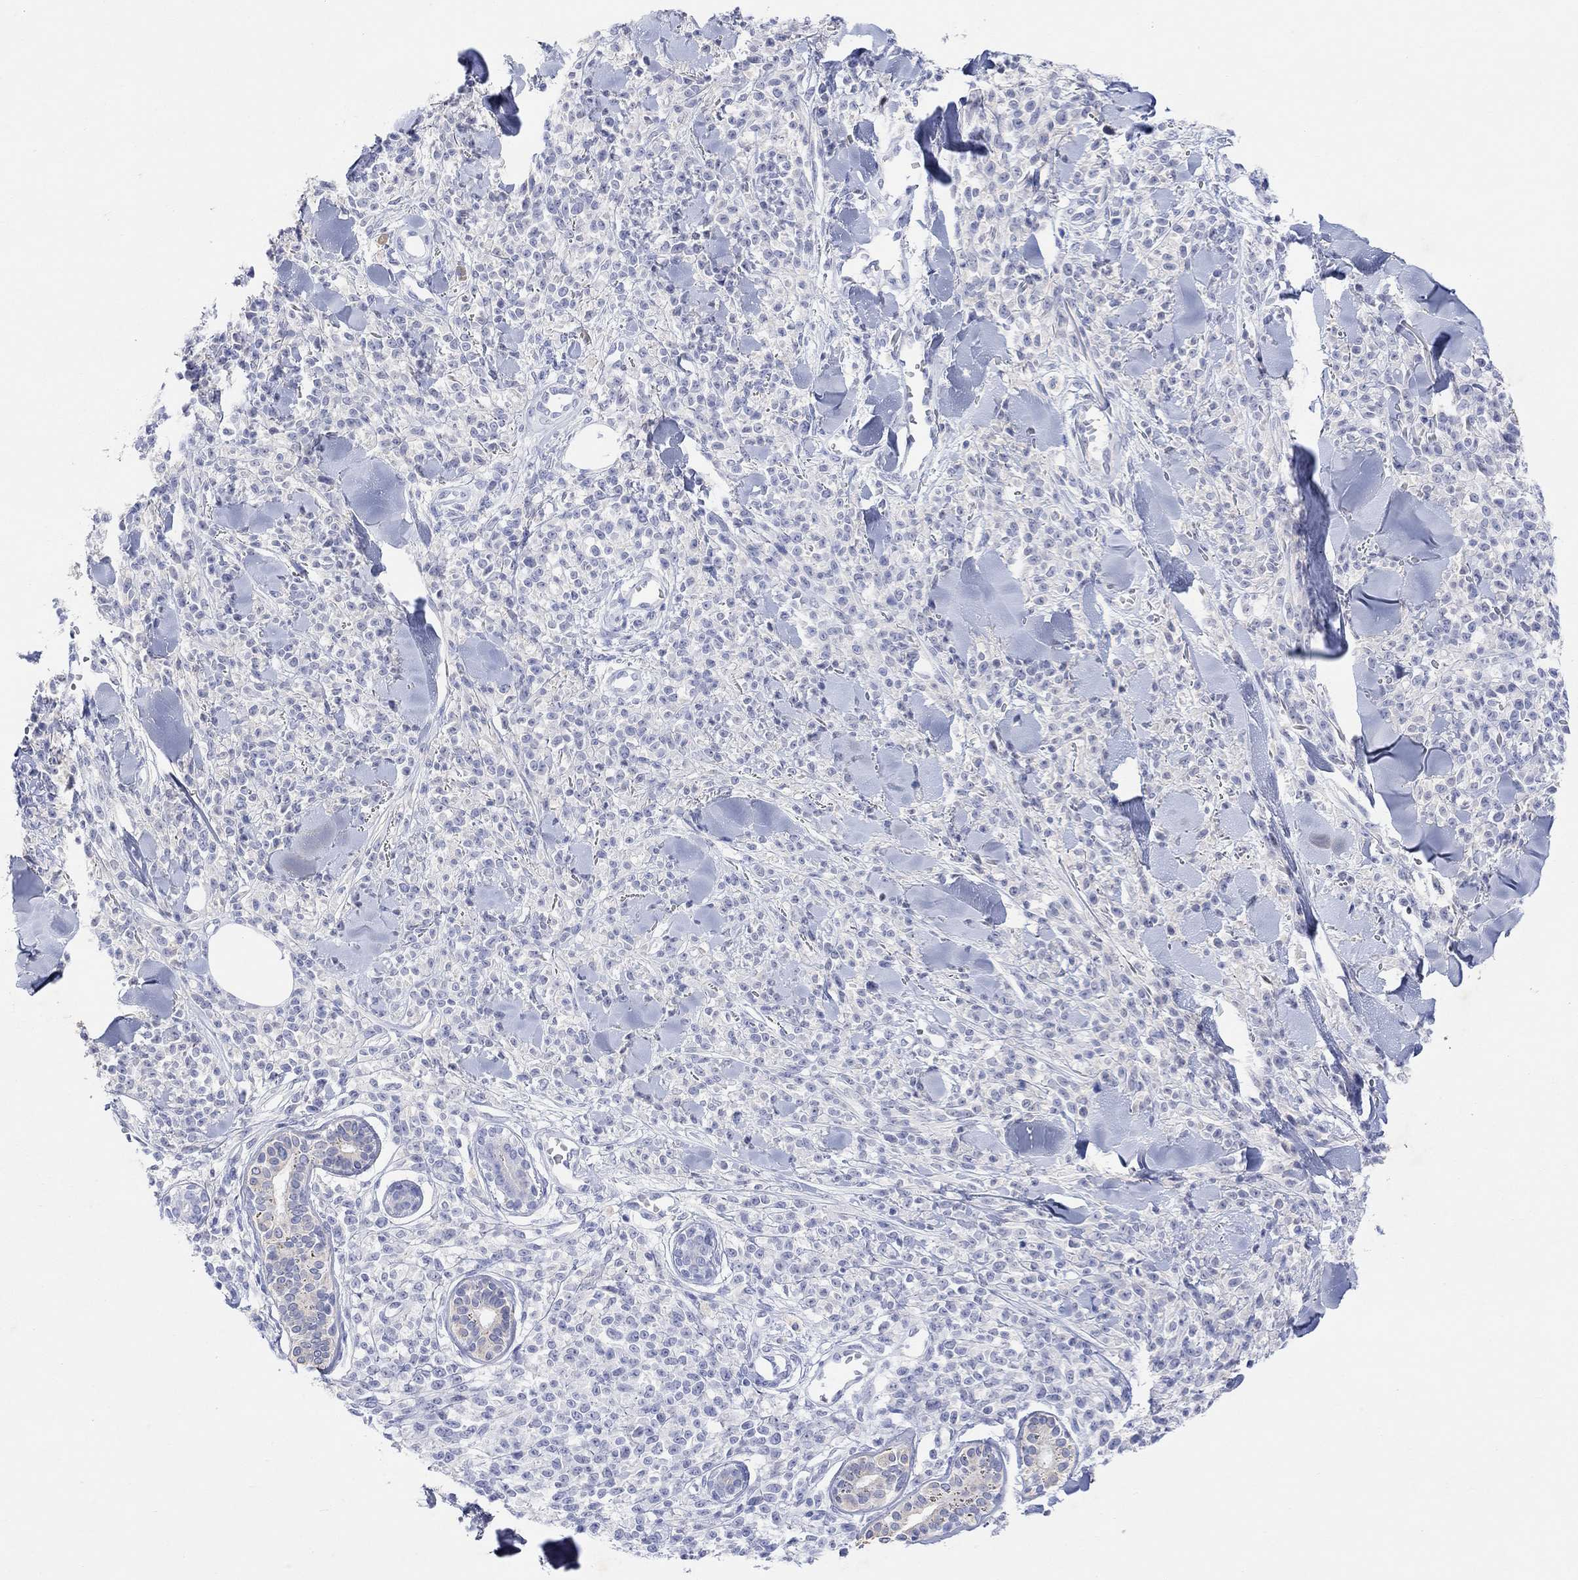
{"staining": {"intensity": "negative", "quantity": "none", "location": "none"}, "tissue": "melanoma", "cell_type": "Tumor cells", "image_type": "cancer", "snomed": [{"axis": "morphology", "description": "Malignant melanoma, NOS"}, {"axis": "topography", "description": "Skin"}, {"axis": "topography", "description": "Skin of trunk"}], "caption": "This micrograph is of malignant melanoma stained with immunohistochemistry to label a protein in brown with the nuclei are counter-stained blue. There is no expression in tumor cells.", "gene": "TYR", "patient": {"sex": "male", "age": 74}}